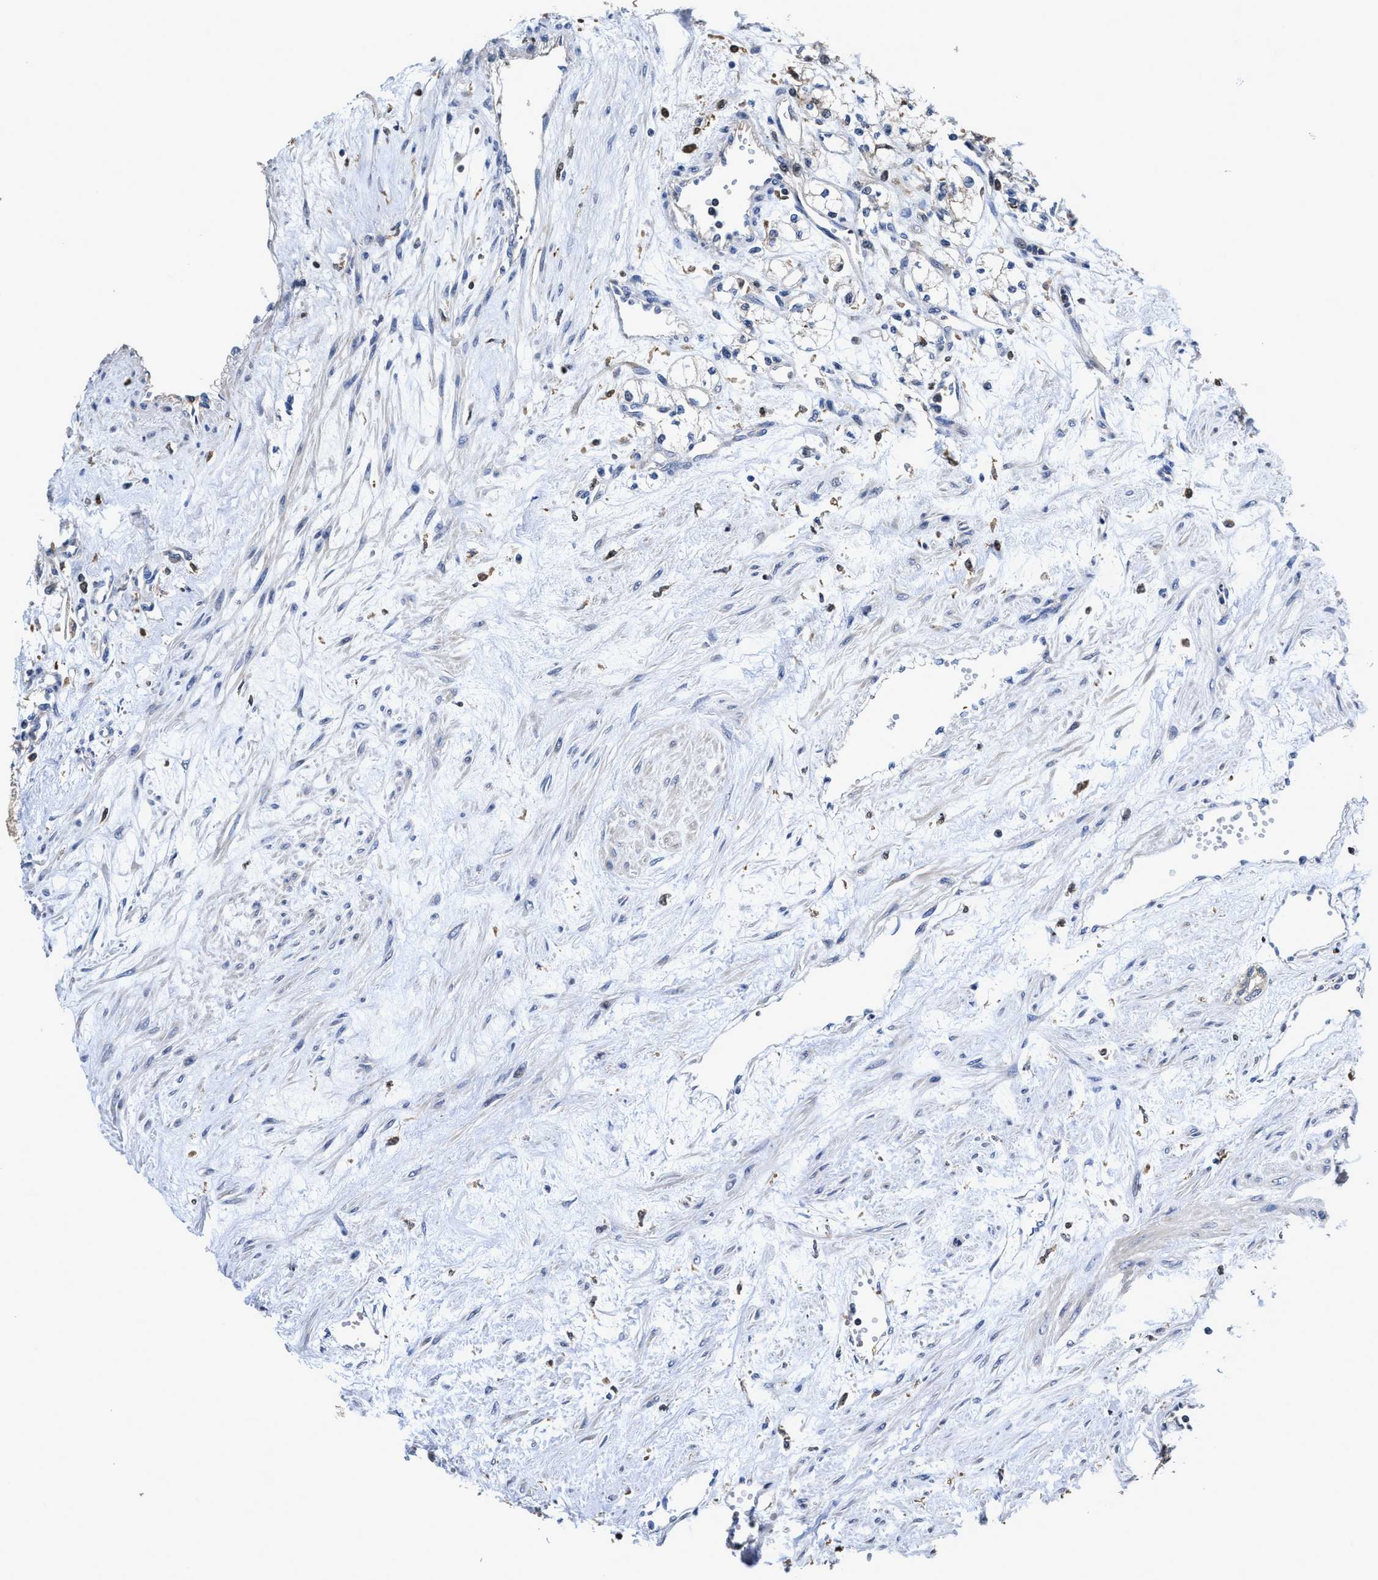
{"staining": {"intensity": "negative", "quantity": "none", "location": "none"}, "tissue": "renal cancer", "cell_type": "Tumor cells", "image_type": "cancer", "snomed": [{"axis": "morphology", "description": "Adenocarcinoma, NOS"}, {"axis": "topography", "description": "Kidney"}], "caption": "This is a image of immunohistochemistry staining of renal adenocarcinoma, which shows no positivity in tumor cells. (DAB (3,3'-diaminobenzidine) IHC, high magnification).", "gene": "RGS10", "patient": {"sex": "male", "age": 59}}